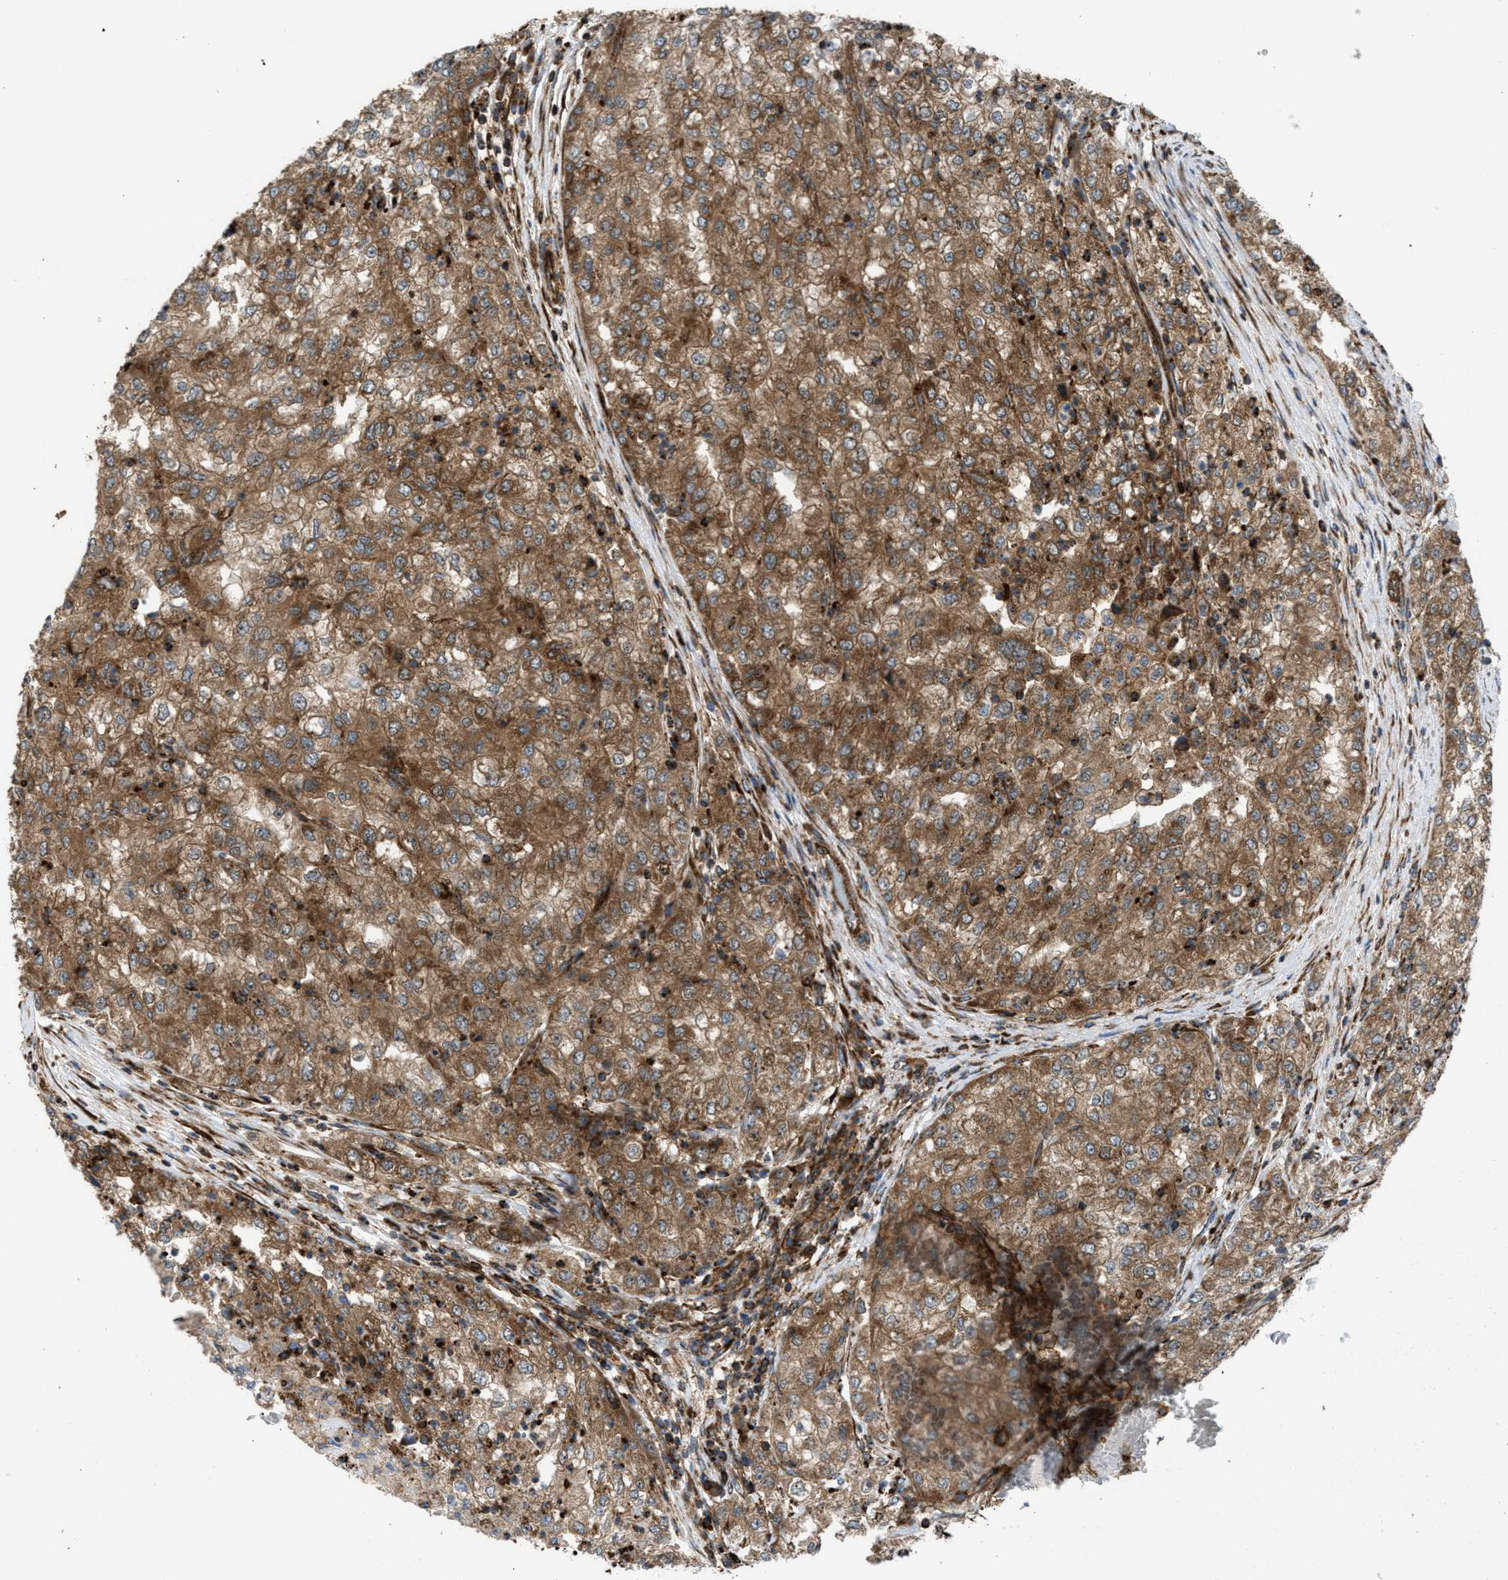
{"staining": {"intensity": "moderate", "quantity": ">75%", "location": "cytoplasmic/membranous"}, "tissue": "renal cancer", "cell_type": "Tumor cells", "image_type": "cancer", "snomed": [{"axis": "morphology", "description": "Adenocarcinoma, NOS"}, {"axis": "topography", "description": "Kidney"}], "caption": "Renal adenocarcinoma stained with a brown dye demonstrates moderate cytoplasmic/membranous positive expression in approximately >75% of tumor cells.", "gene": "EGLN1", "patient": {"sex": "female", "age": 54}}